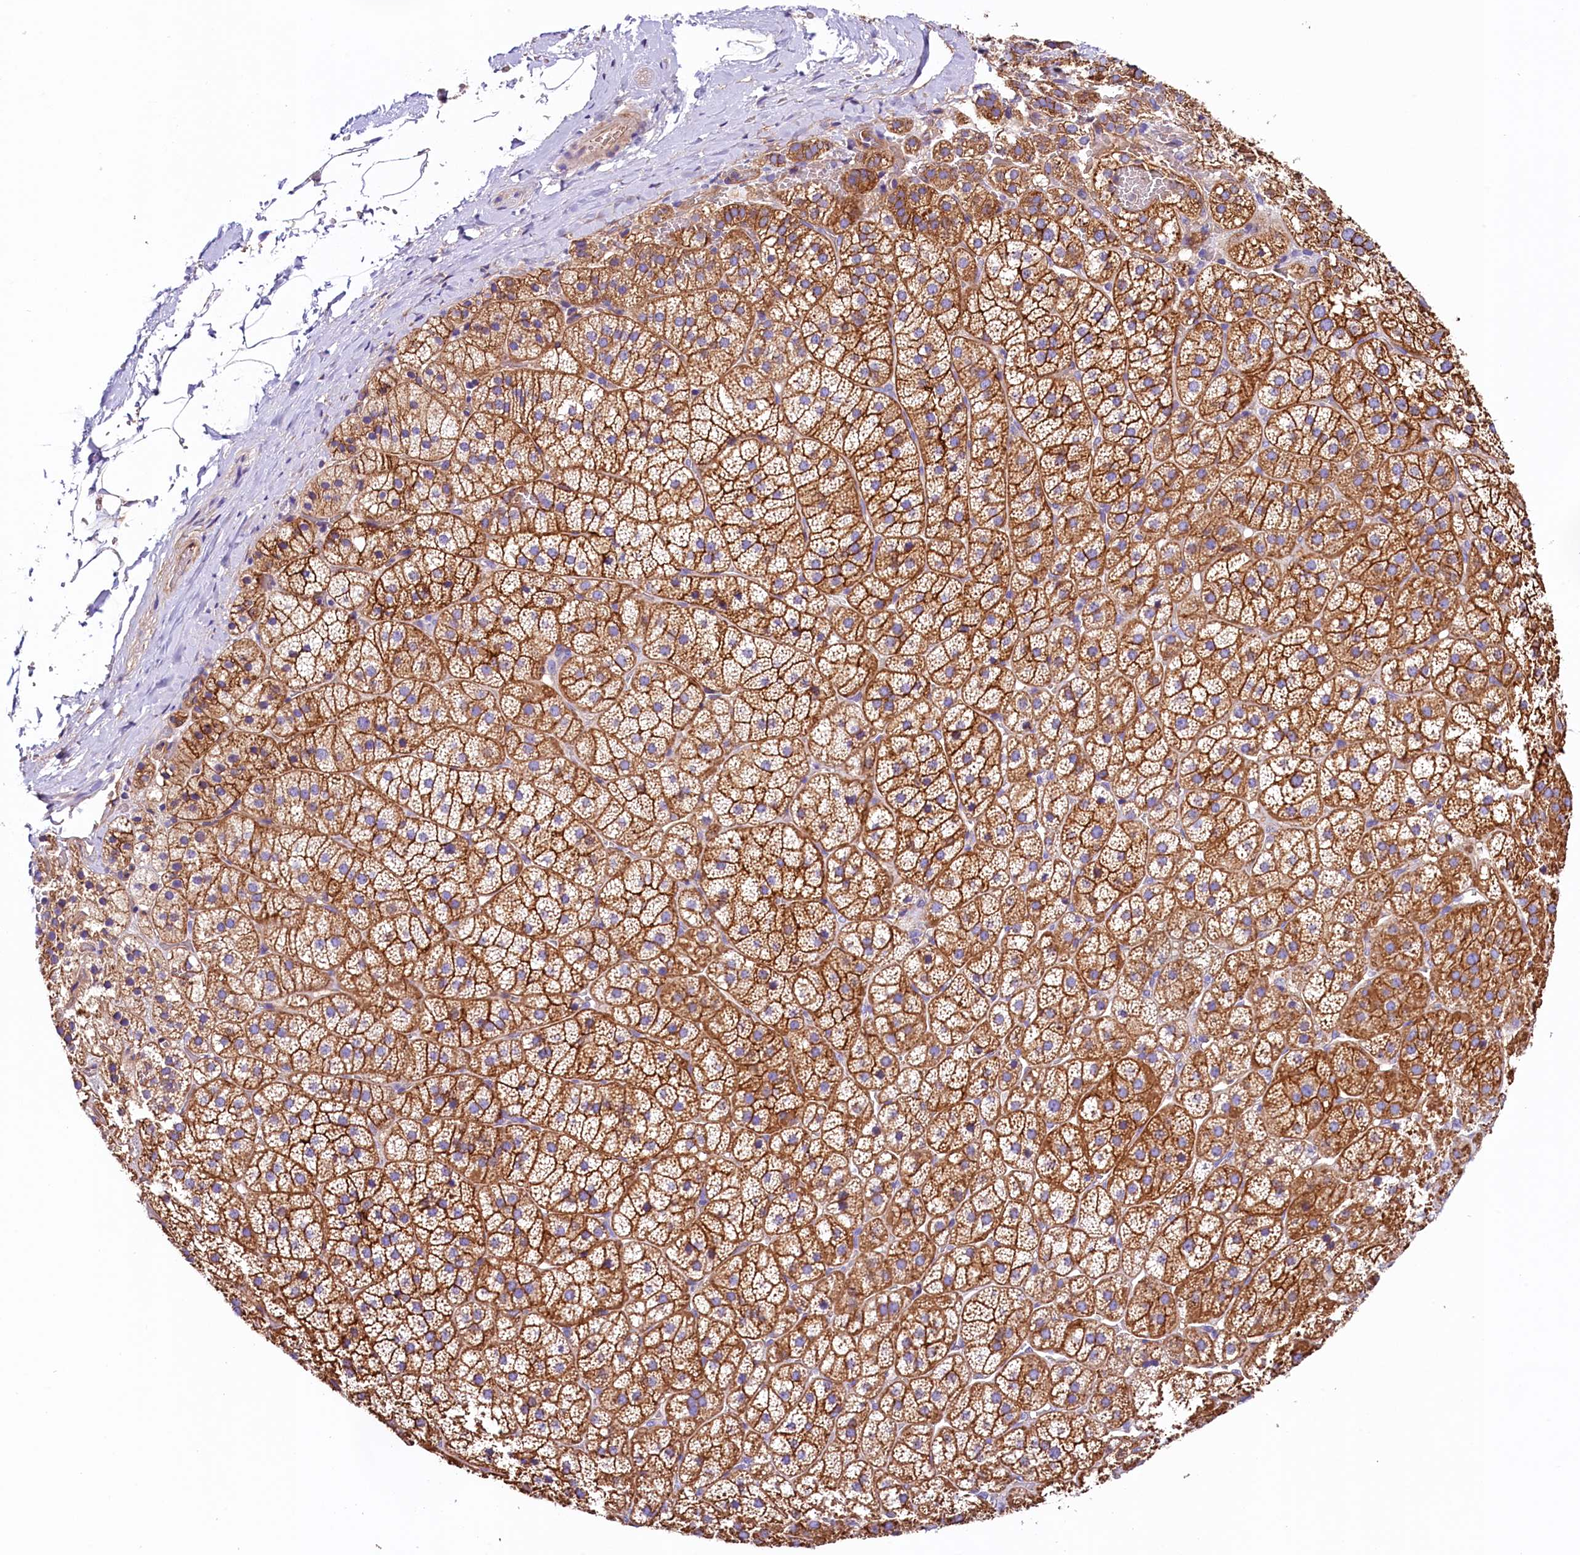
{"staining": {"intensity": "strong", "quantity": ">75%", "location": "cytoplasmic/membranous"}, "tissue": "adrenal gland", "cell_type": "Glandular cells", "image_type": "normal", "snomed": [{"axis": "morphology", "description": "Normal tissue, NOS"}, {"axis": "topography", "description": "Adrenal gland"}], "caption": "Benign adrenal gland demonstrates strong cytoplasmic/membranous staining in approximately >75% of glandular cells.", "gene": "ATP2B4", "patient": {"sex": "female", "age": 44}}